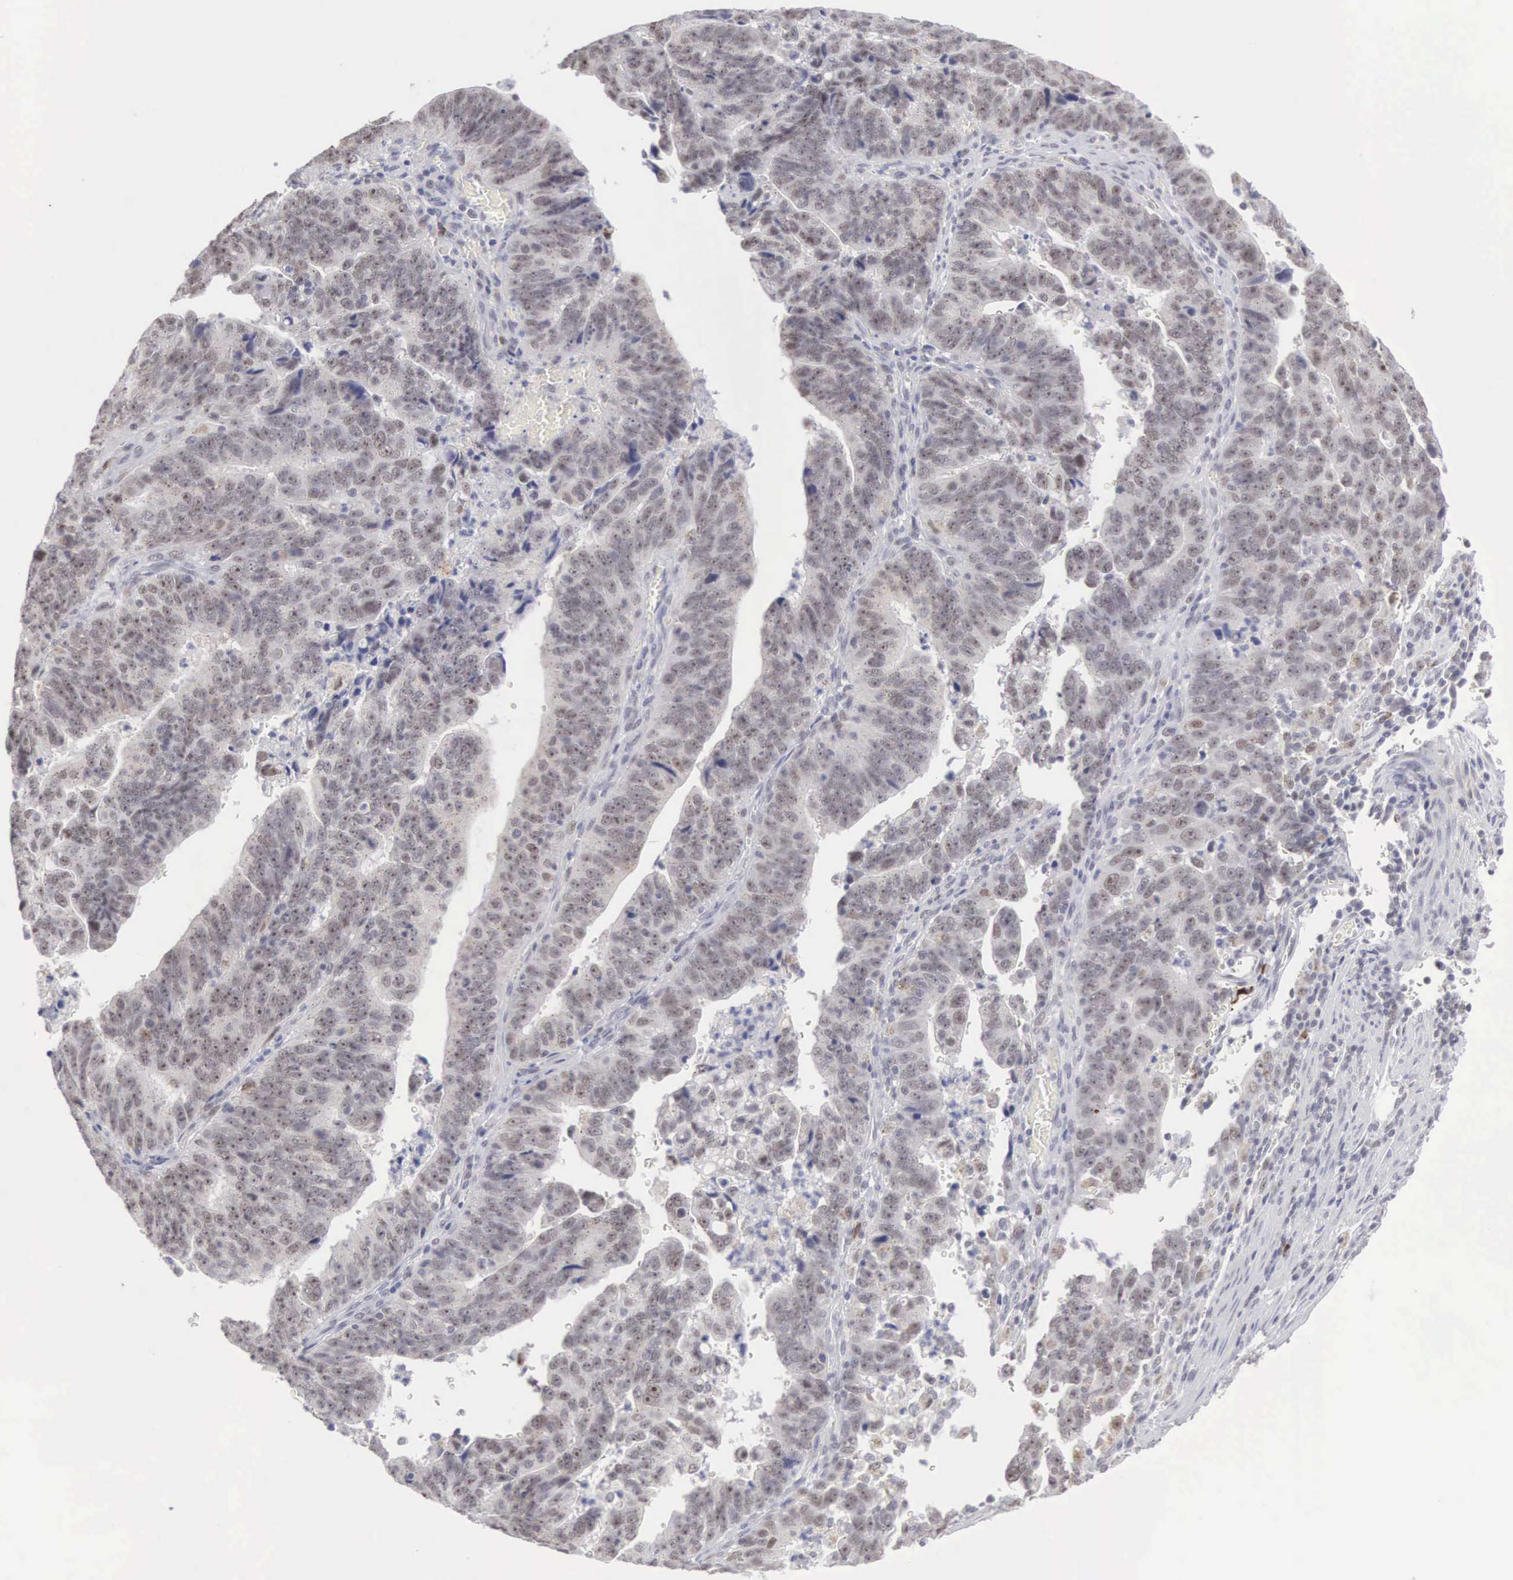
{"staining": {"intensity": "weak", "quantity": "25%-75%", "location": "cytoplasmic/membranous,nuclear"}, "tissue": "stomach cancer", "cell_type": "Tumor cells", "image_type": "cancer", "snomed": [{"axis": "morphology", "description": "Adenocarcinoma, NOS"}, {"axis": "topography", "description": "Stomach, upper"}], "caption": "The photomicrograph exhibits a brown stain indicating the presence of a protein in the cytoplasmic/membranous and nuclear of tumor cells in stomach cancer.", "gene": "MNAT1", "patient": {"sex": "female", "age": 50}}